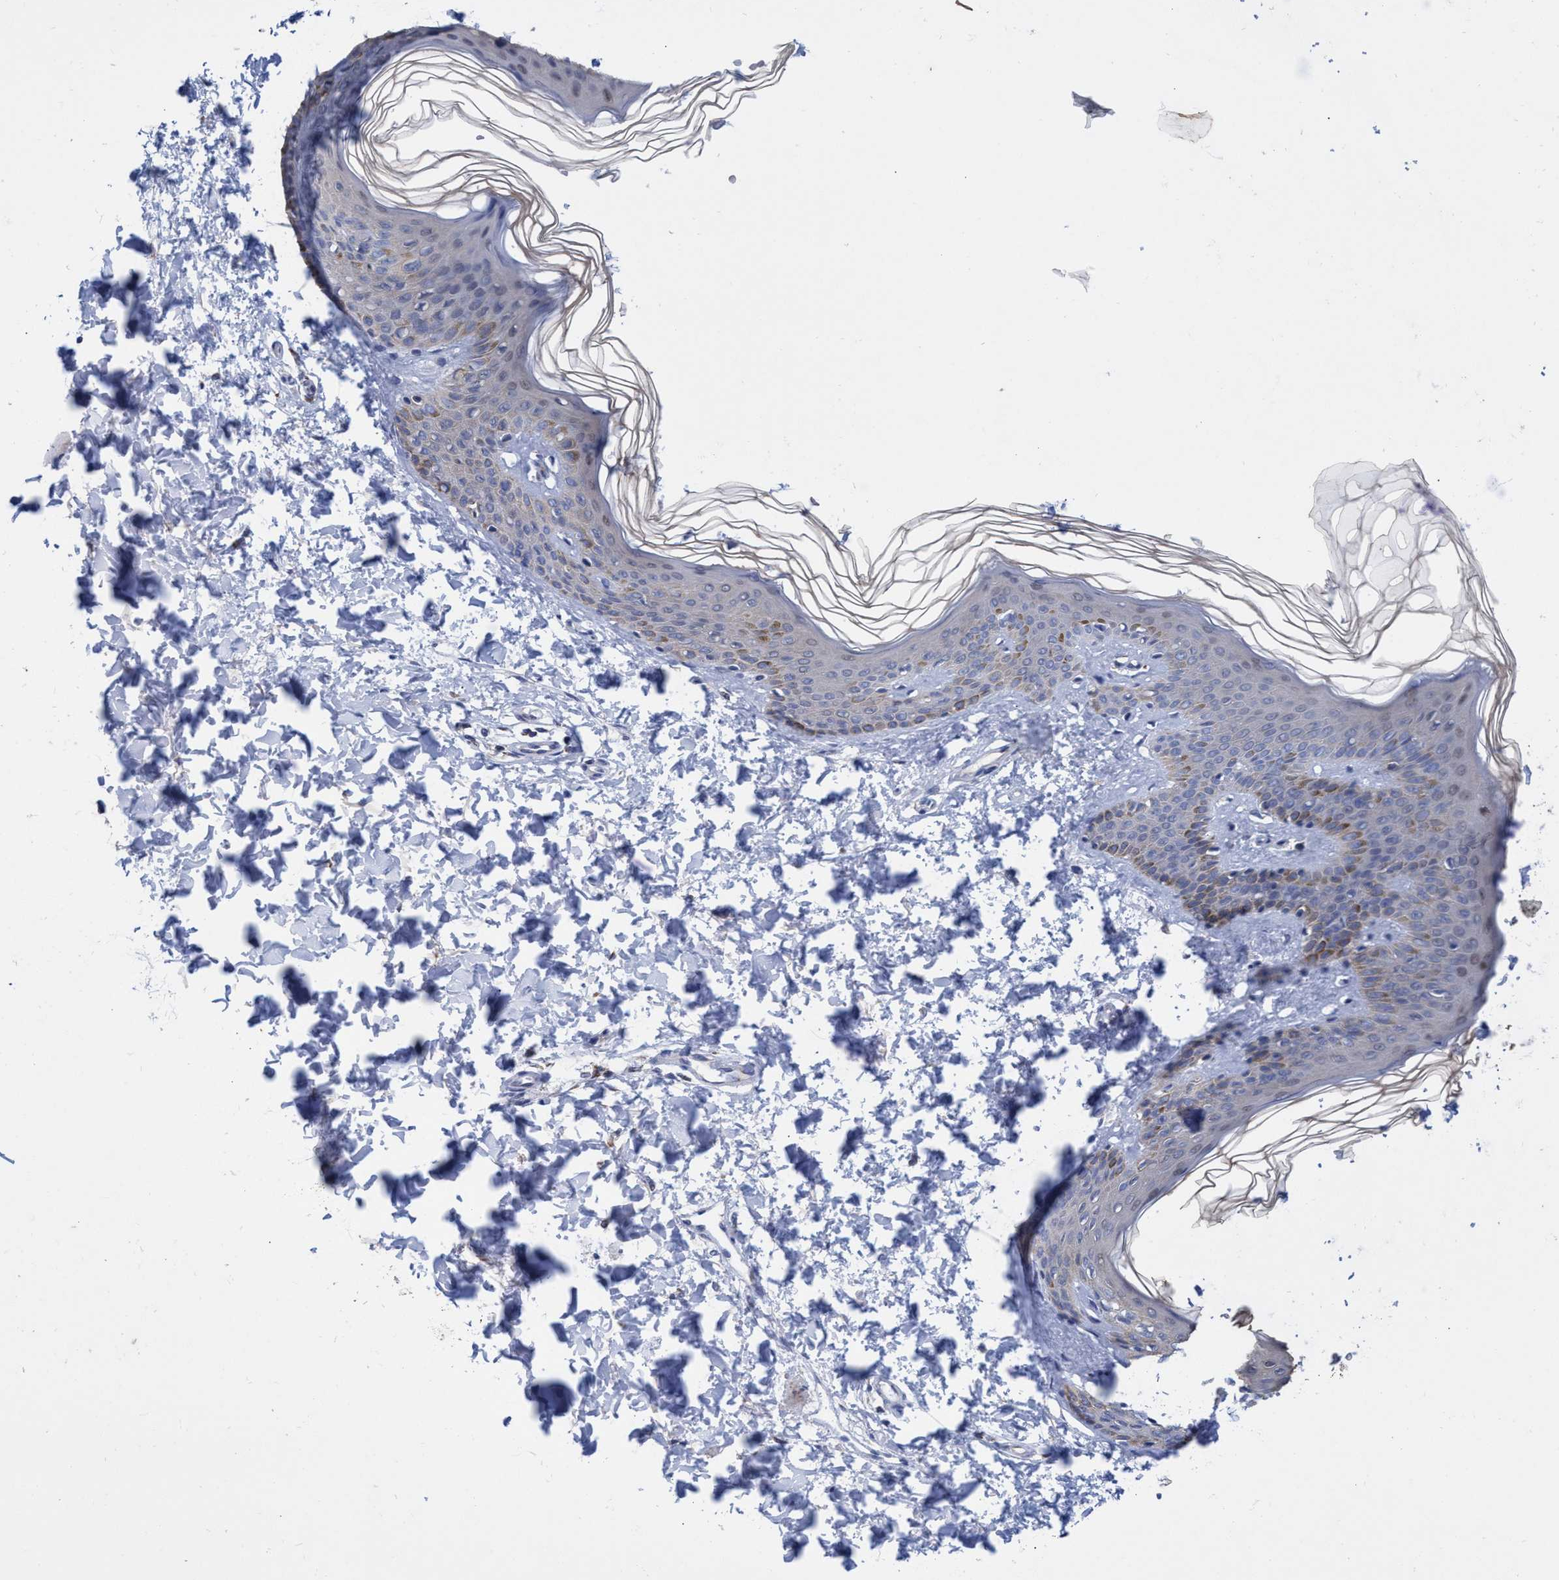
{"staining": {"intensity": "negative", "quantity": "none", "location": "none"}, "tissue": "skin", "cell_type": "Fibroblasts", "image_type": "normal", "snomed": [{"axis": "morphology", "description": "Normal tissue, NOS"}, {"axis": "morphology", "description": "Neoplasm, benign, NOS"}, {"axis": "topography", "description": "Skin"}, {"axis": "topography", "description": "Soft tissue"}], "caption": "Micrograph shows no significant protein positivity in fibroblasts of benign skin. The staining was performed using DAB (3,3'-diaminobenzidine) to visualize the protein expression in brown, while the nuclei were stained in blue with hematoxylin (Magnification: 20x).", "gene": "ZNF750", "patient": {"sex": "male", "age": 26}}